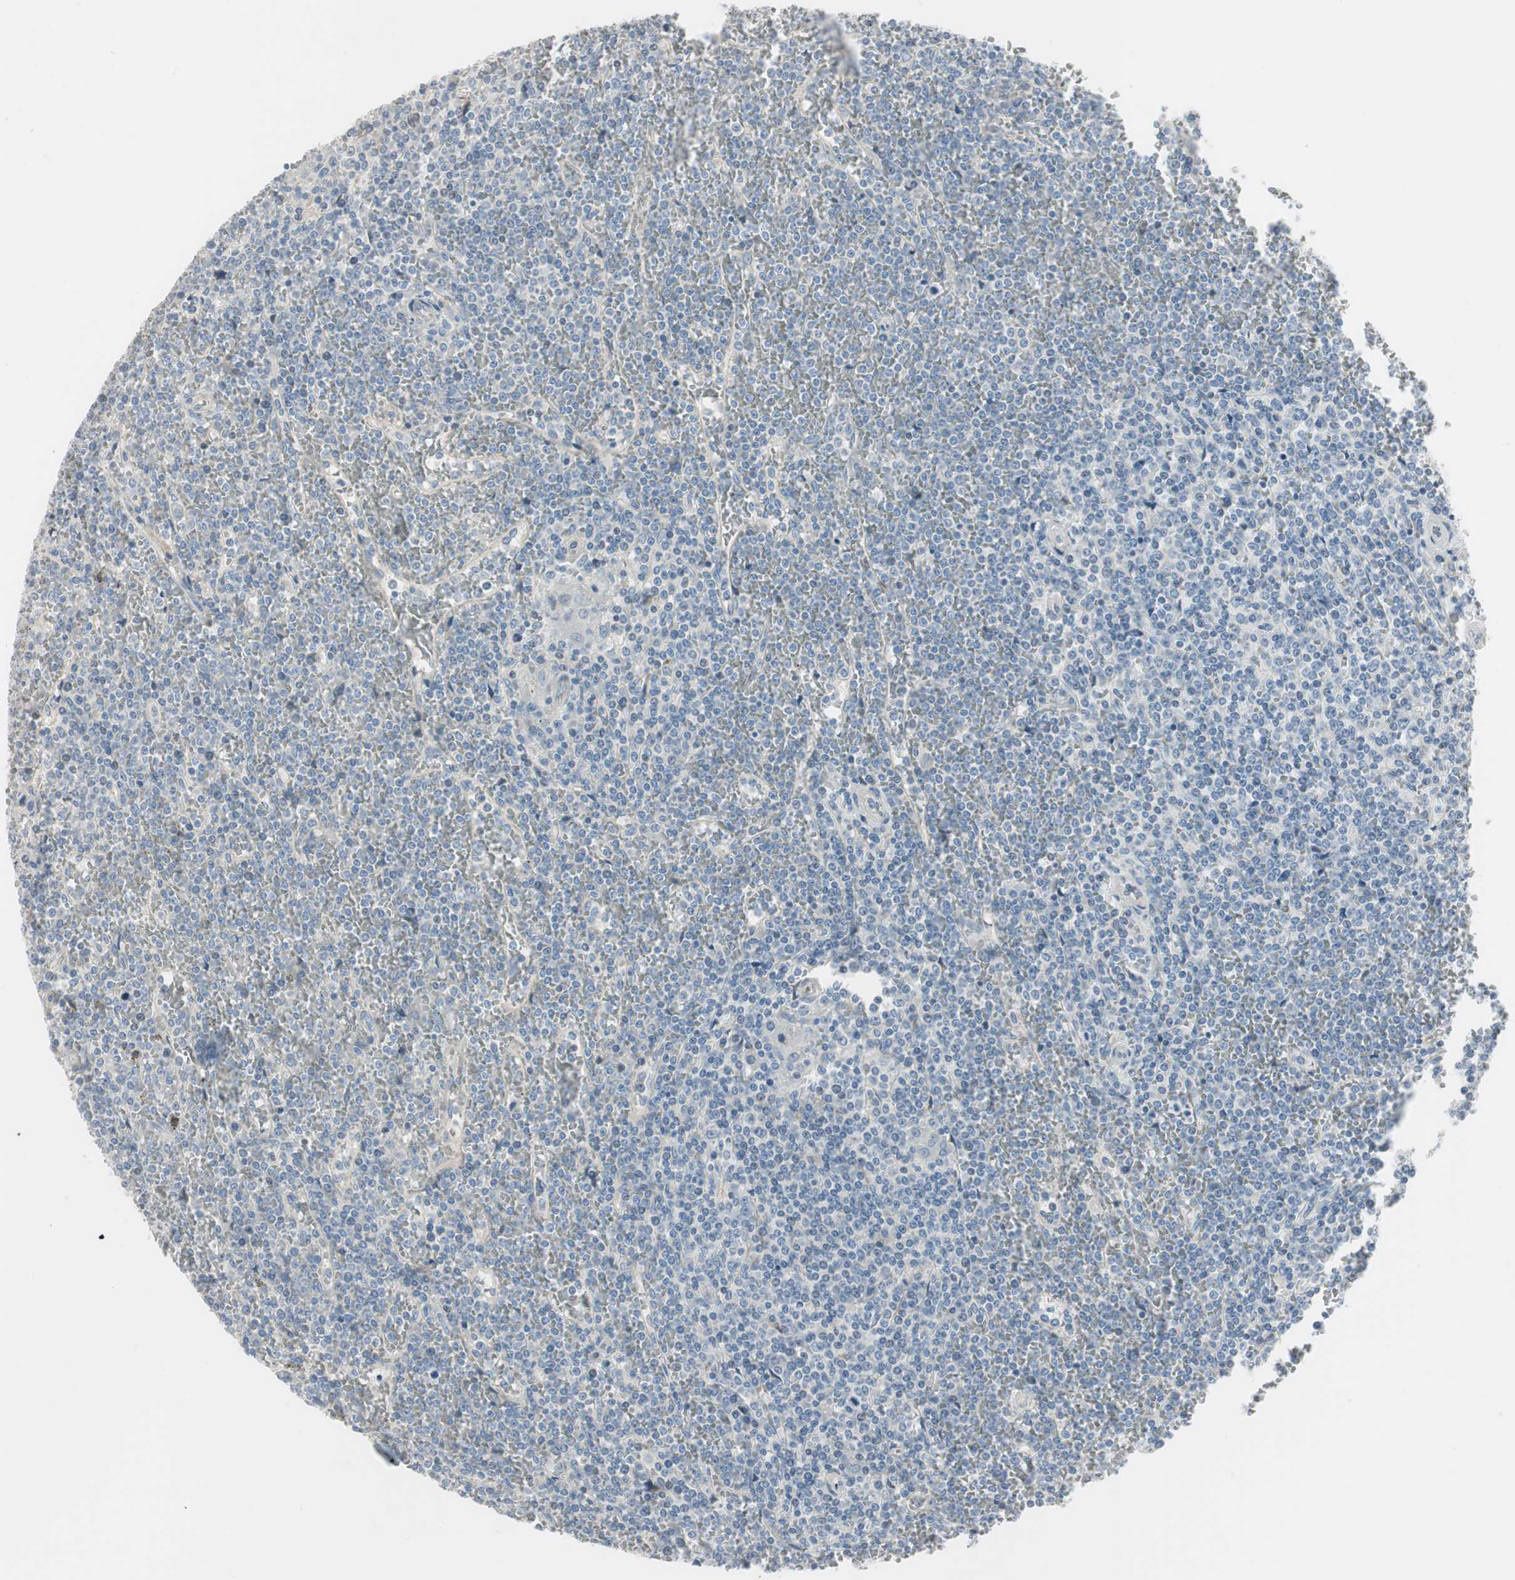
{"staining": {"intensity": "negative", "quantity": "none", "location": "none"}, "tissue": "lymphoma", "cell_type": "Tumor cells", "image_type": "cancer", "snomed": [{"axis": "morphology", "description": "Malignant lymphoma, non-Hodgkin's type, Low grade"}, {"axis": "topography", "description": "Spleen"}], "caption": "A high-resolution micrograph shows IHC staining of lymphoma, which exhibits no significant expression in tumor cells. Brightfield microscopy of immunohistochemistry stained with DAB (3,3'-diaminobenzidine) (brown) and hematoxylin (blue), captured at high magnification.", "gene": "SPINK4", "patient": {"sex": "female", "age": 19}}